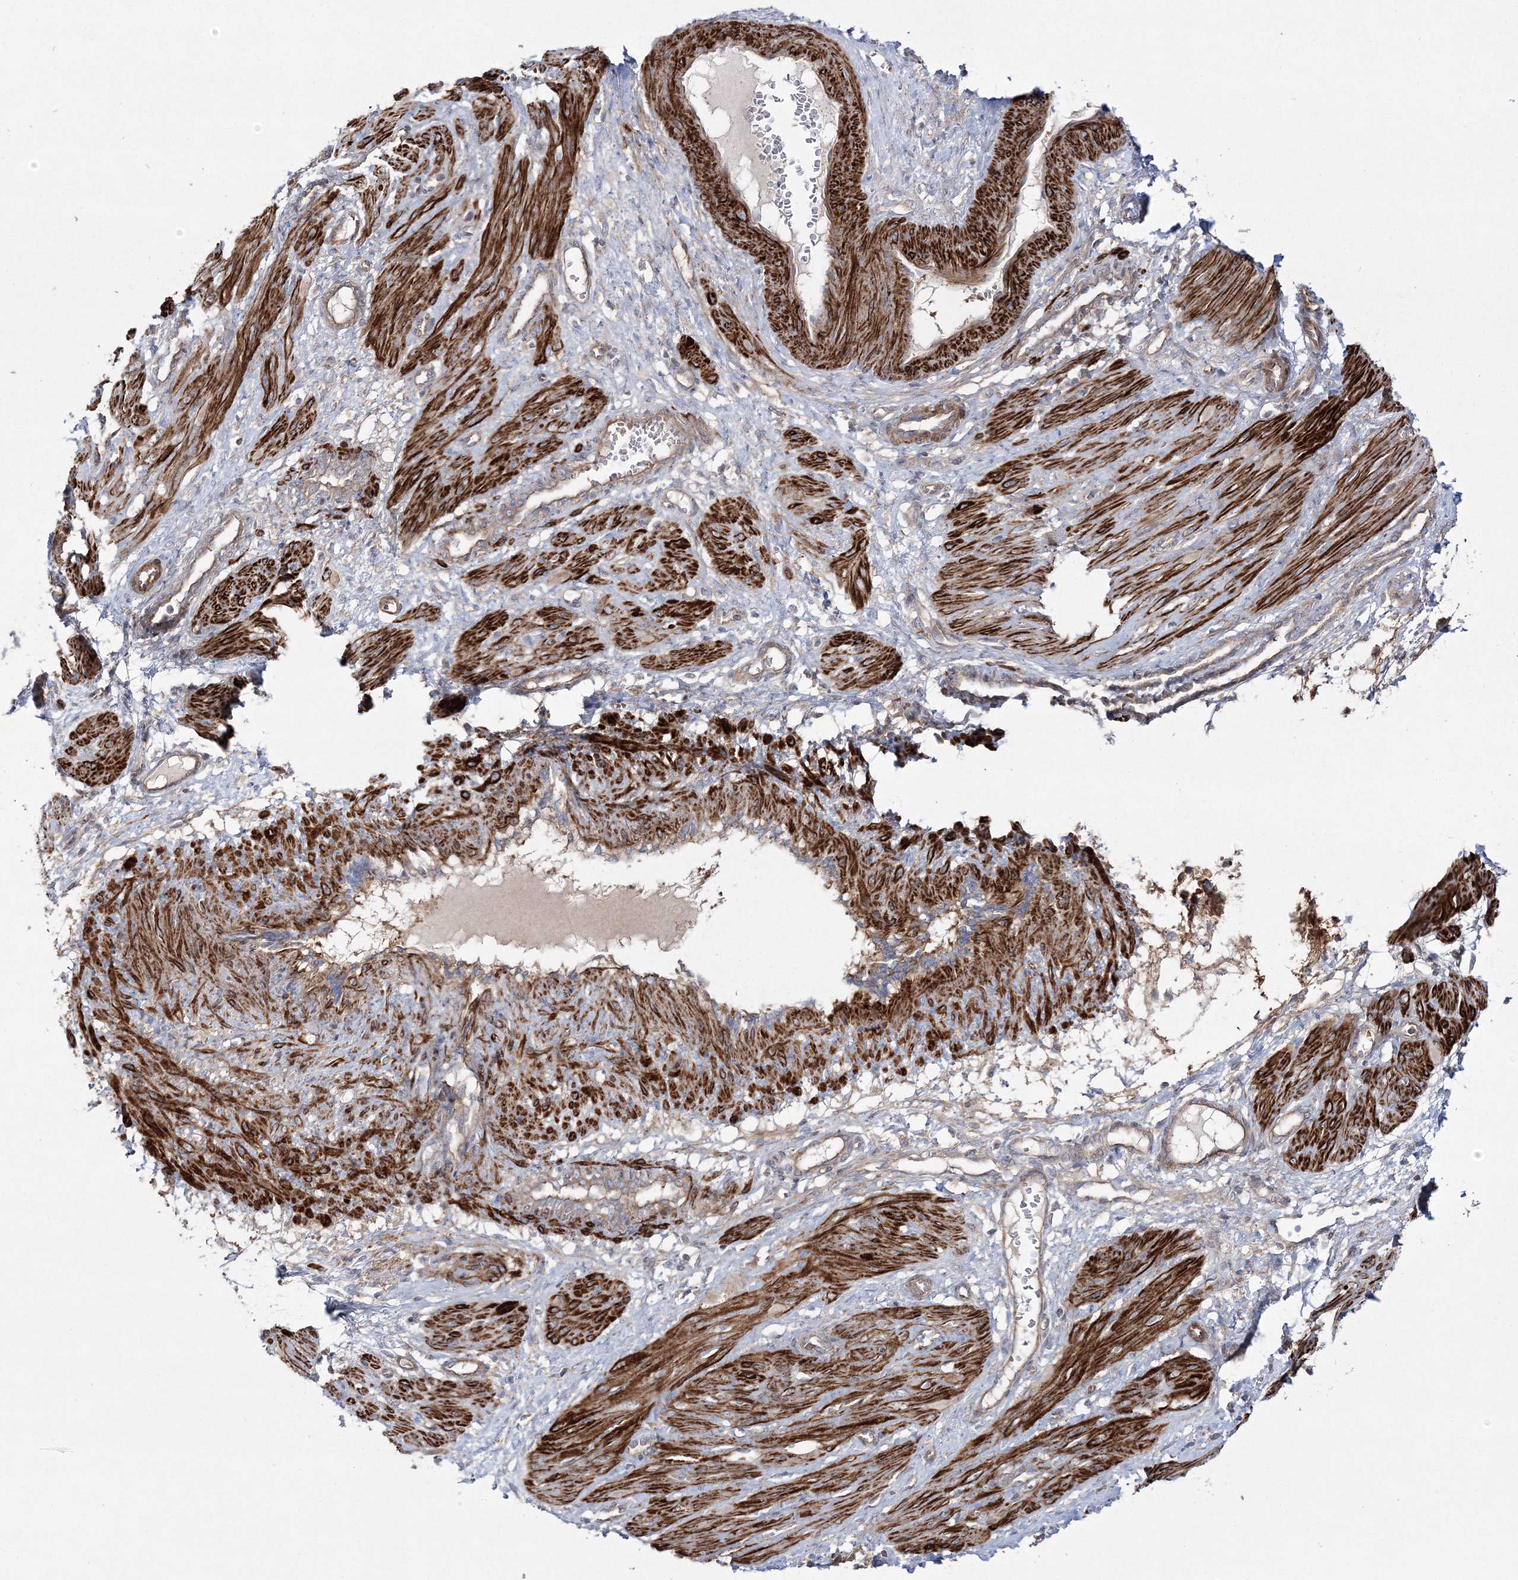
{"staining": {"intensity": "strong", "quantity": ">75%", "location": "cytoplasmic/membranous"}, "tissue": "smooth muscle", "cell_type": "Smooth muscle cells", "image_type": "normal", "snomed": [{"axis": "morphology", "description": "Normal tissue, NOS"}, {"axis": "topography", "description": "Endometrium"}], "caption": "Protein staining of unremarkable smooth muscle shows strong cytoplasmic/membranous positivity in about >75% of smooth muscle cells.", "gene": "ZSWIM6", "patient": {"sex": "female", "age": 33}}